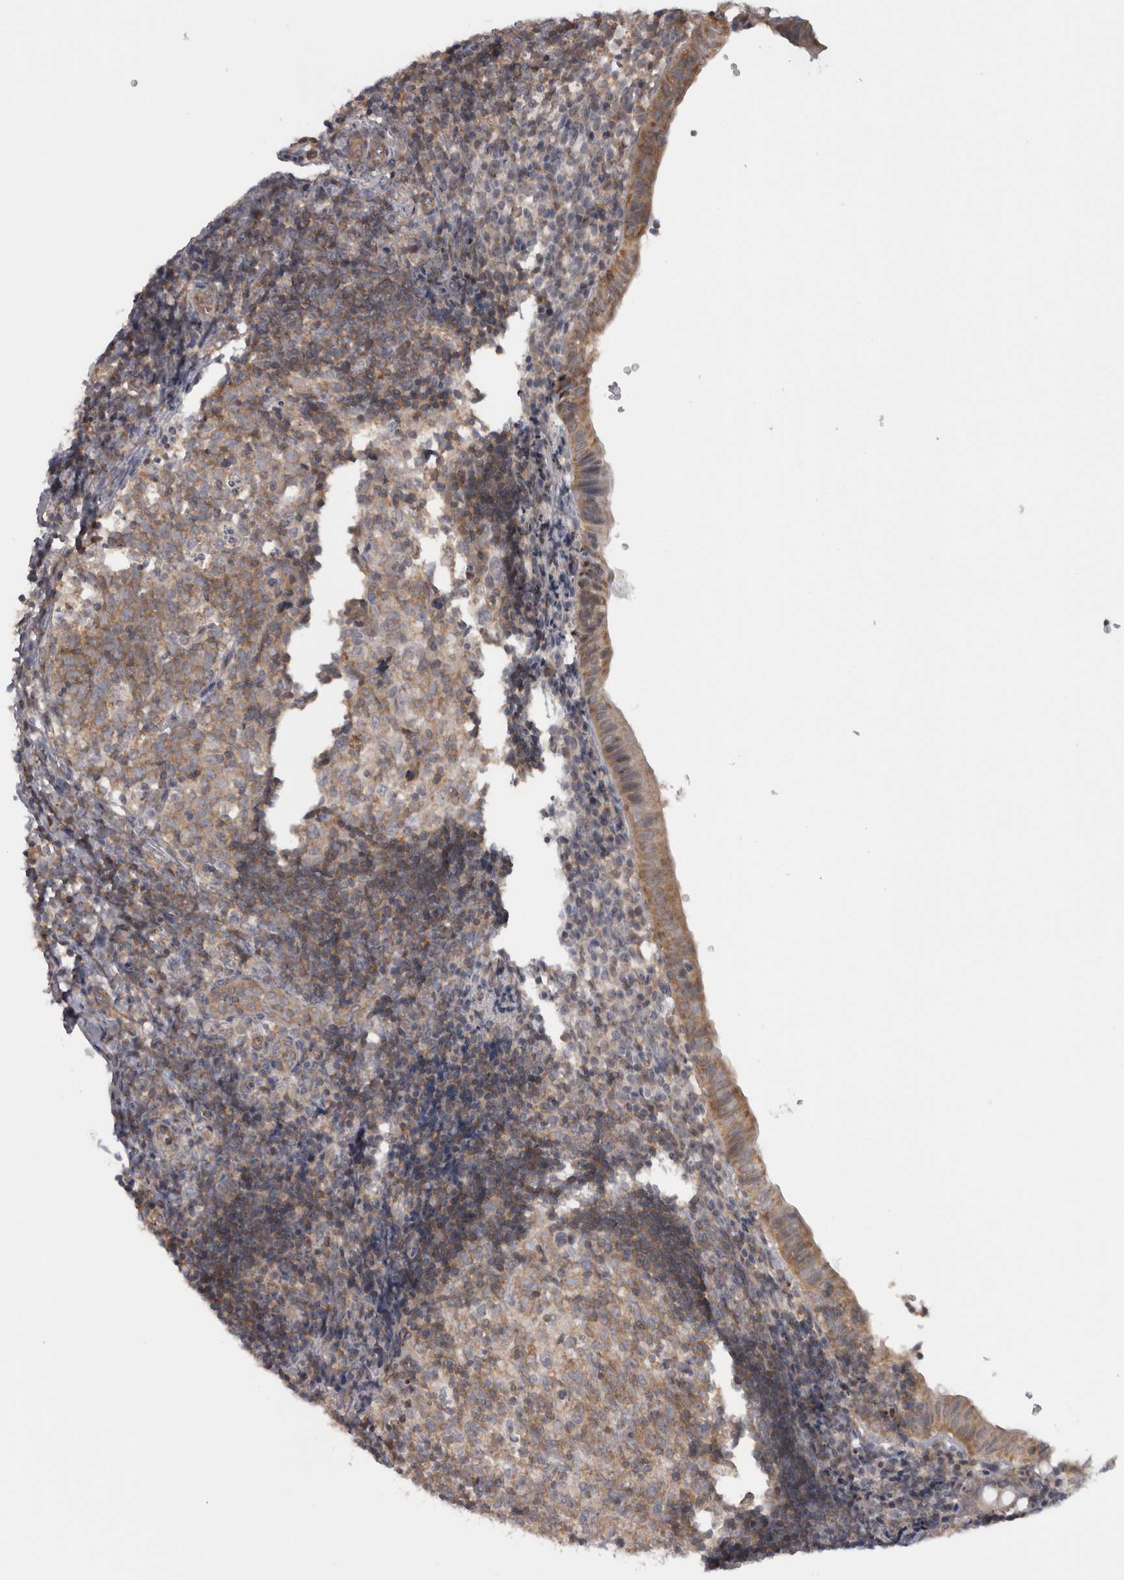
{"staining": {"intensity": "moderate", "quantity": ">75%", "location": "cytoplasmic/membranous"}, "tissue": "appendix", "cell_type": "Glandular cells", "image_type": "normal", "snomed": [{"axis": "morphology", "description": "Normal tissue, NOS"}, {"axis": "topography", "description": "Appendix"}], "caption": "DAB (3,3'-diaminobenzidine) immunohistochemical staining of benign appendix exhibits moderate cytoplasmic/membranous protein expression in approximately >75% of glandular cells.", "gene": "PPP1R12B", "patient": {"sex": "male", "age": 8}}